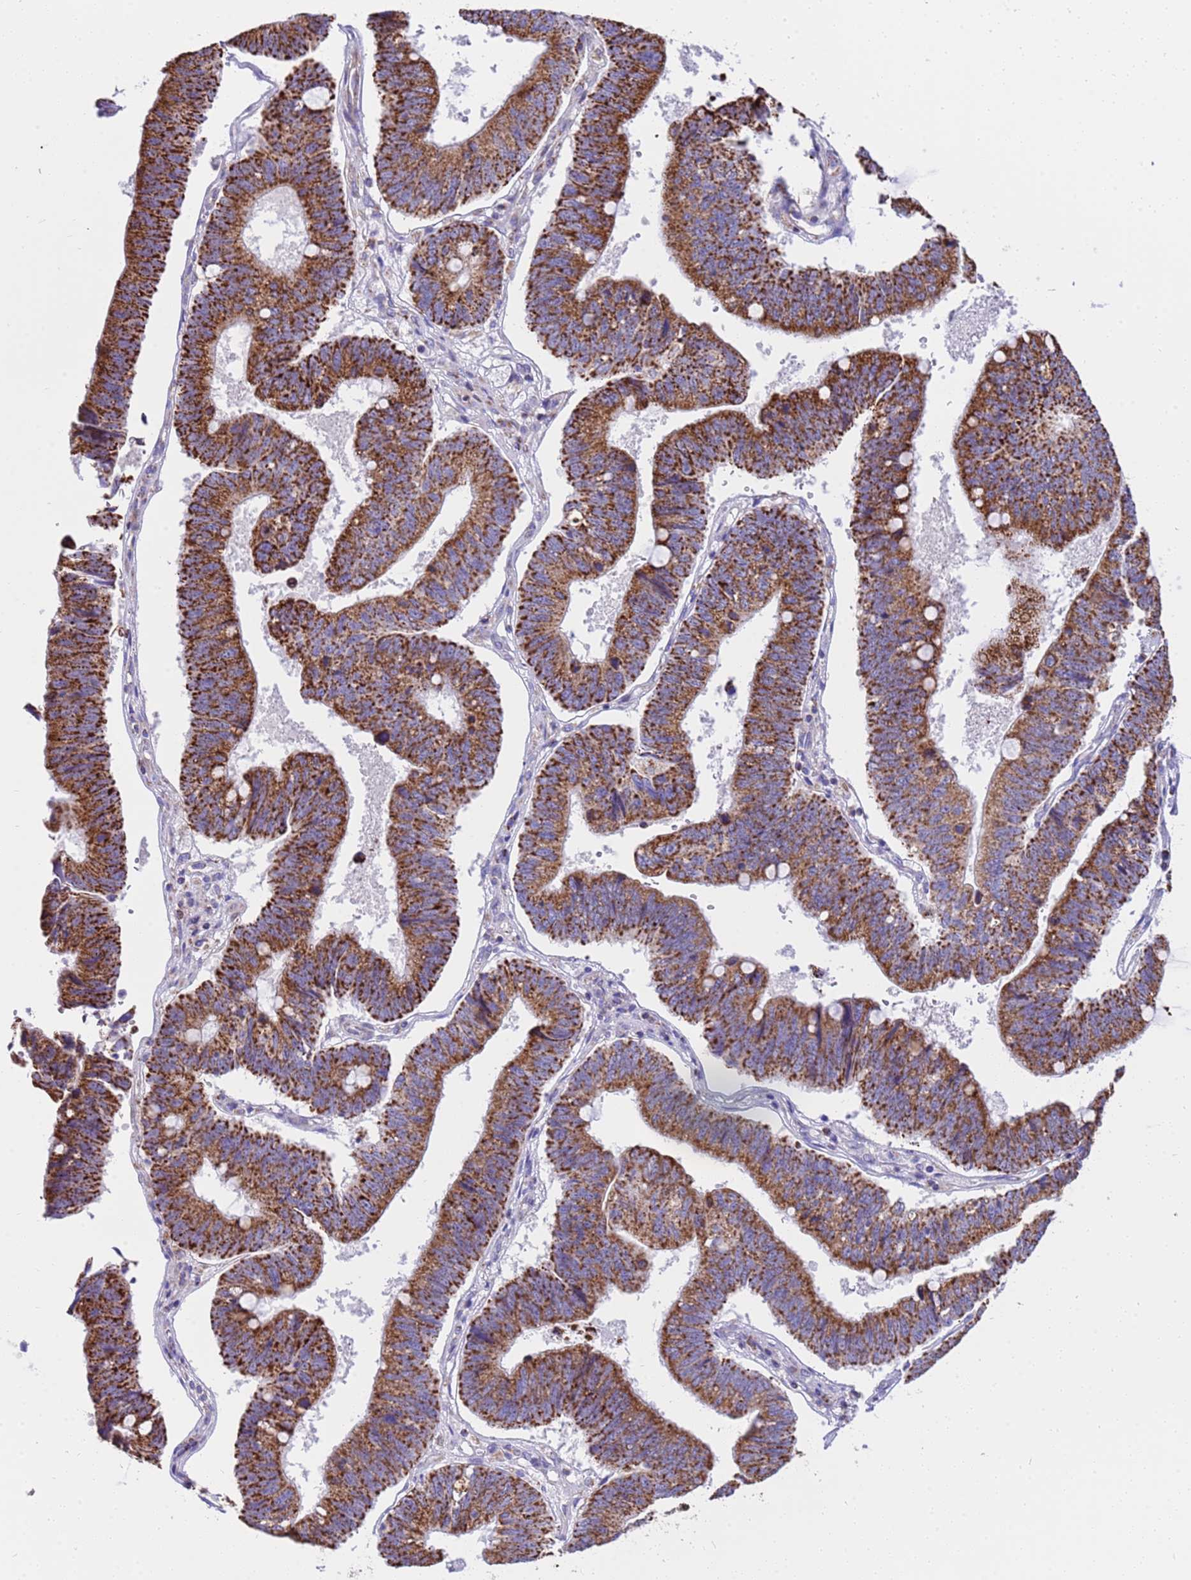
{"staining": {"intensity": "strong", "quantity": ">75%", "location": "cytoplasmic/membranous"}, "tissue": "stomach cancer", "cell_type": "Tumor cells", "image_type": "cancer", "snomed": [{"axis": "morphology", "description": "Adenocarcinoma, NOS"}, {"axis": "topography", "description": "Stomach"}], "caption": "Protein staining by immunohistochemistry (IHC) shows strong cytoplasmic/membranous staining in approximately >75% of tumor cells in stomach adenocarcinoma. (DAB (3,3'-diaminobenzidine) IHC with brightfield microscopy, high magnification).", "gene": "RNF165", "patient": {"sex": "male", "age": 59}}